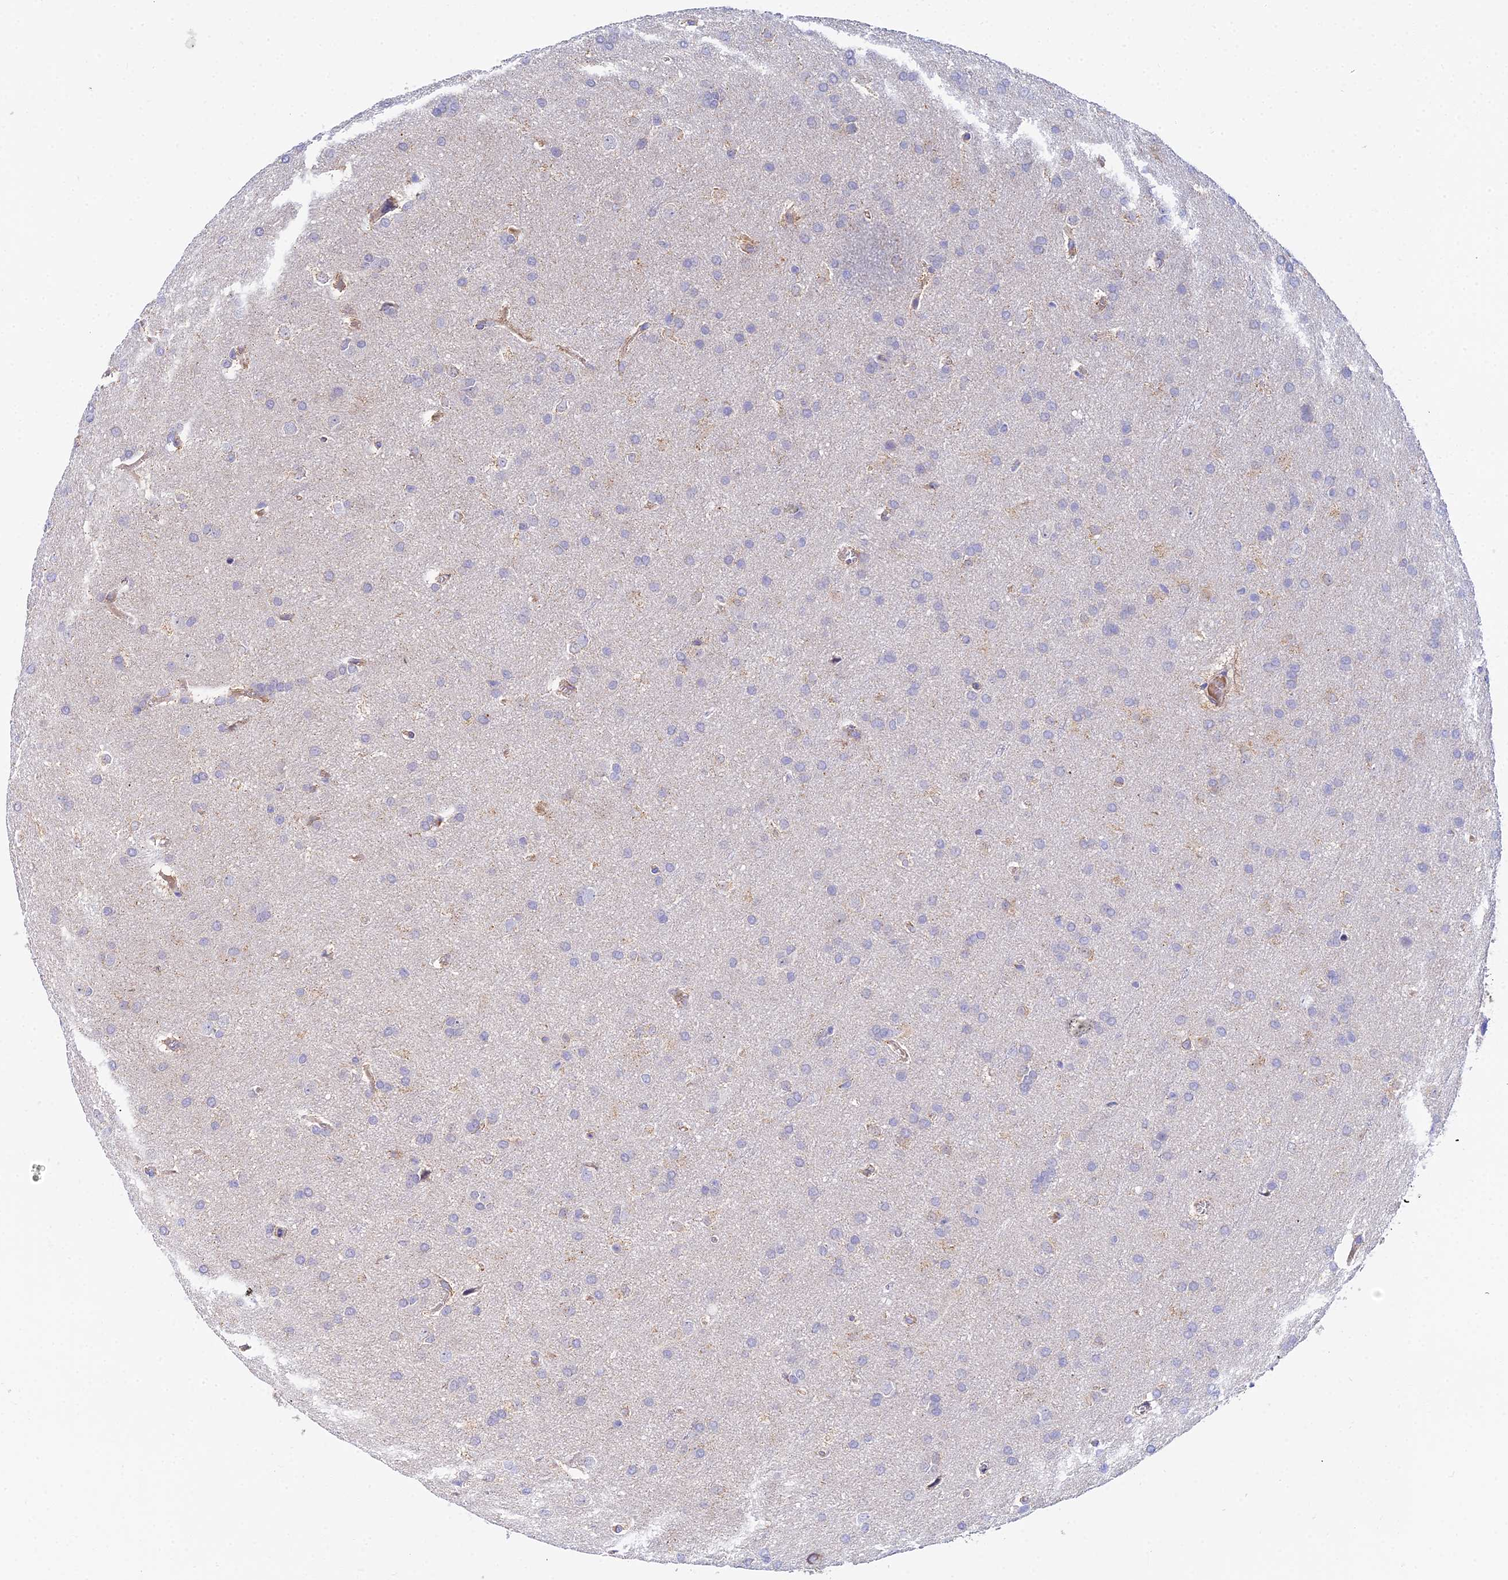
{"staining": {"intensity": "negative", "quantity": "none", "location": "none"}, "tissue": "glioma", "cell_type": "Tumor cells", "image_type": "cancer", "snomed": [{"axis": "morphology", "description": "Glioma, malignant, Low grade"}, {"axis": "topography", "description": "Brain"}], "caption": "A photomicrograph of glioma stained for a protein exhibits no brown staining in tumor cells. (DAB (3,3'-diaminobenzidine) immunohistochemistry visualized using brightfield microscopy, high magnification).", "gene": "ACOT2", "patient": {"sex": "female", "age": 32}}